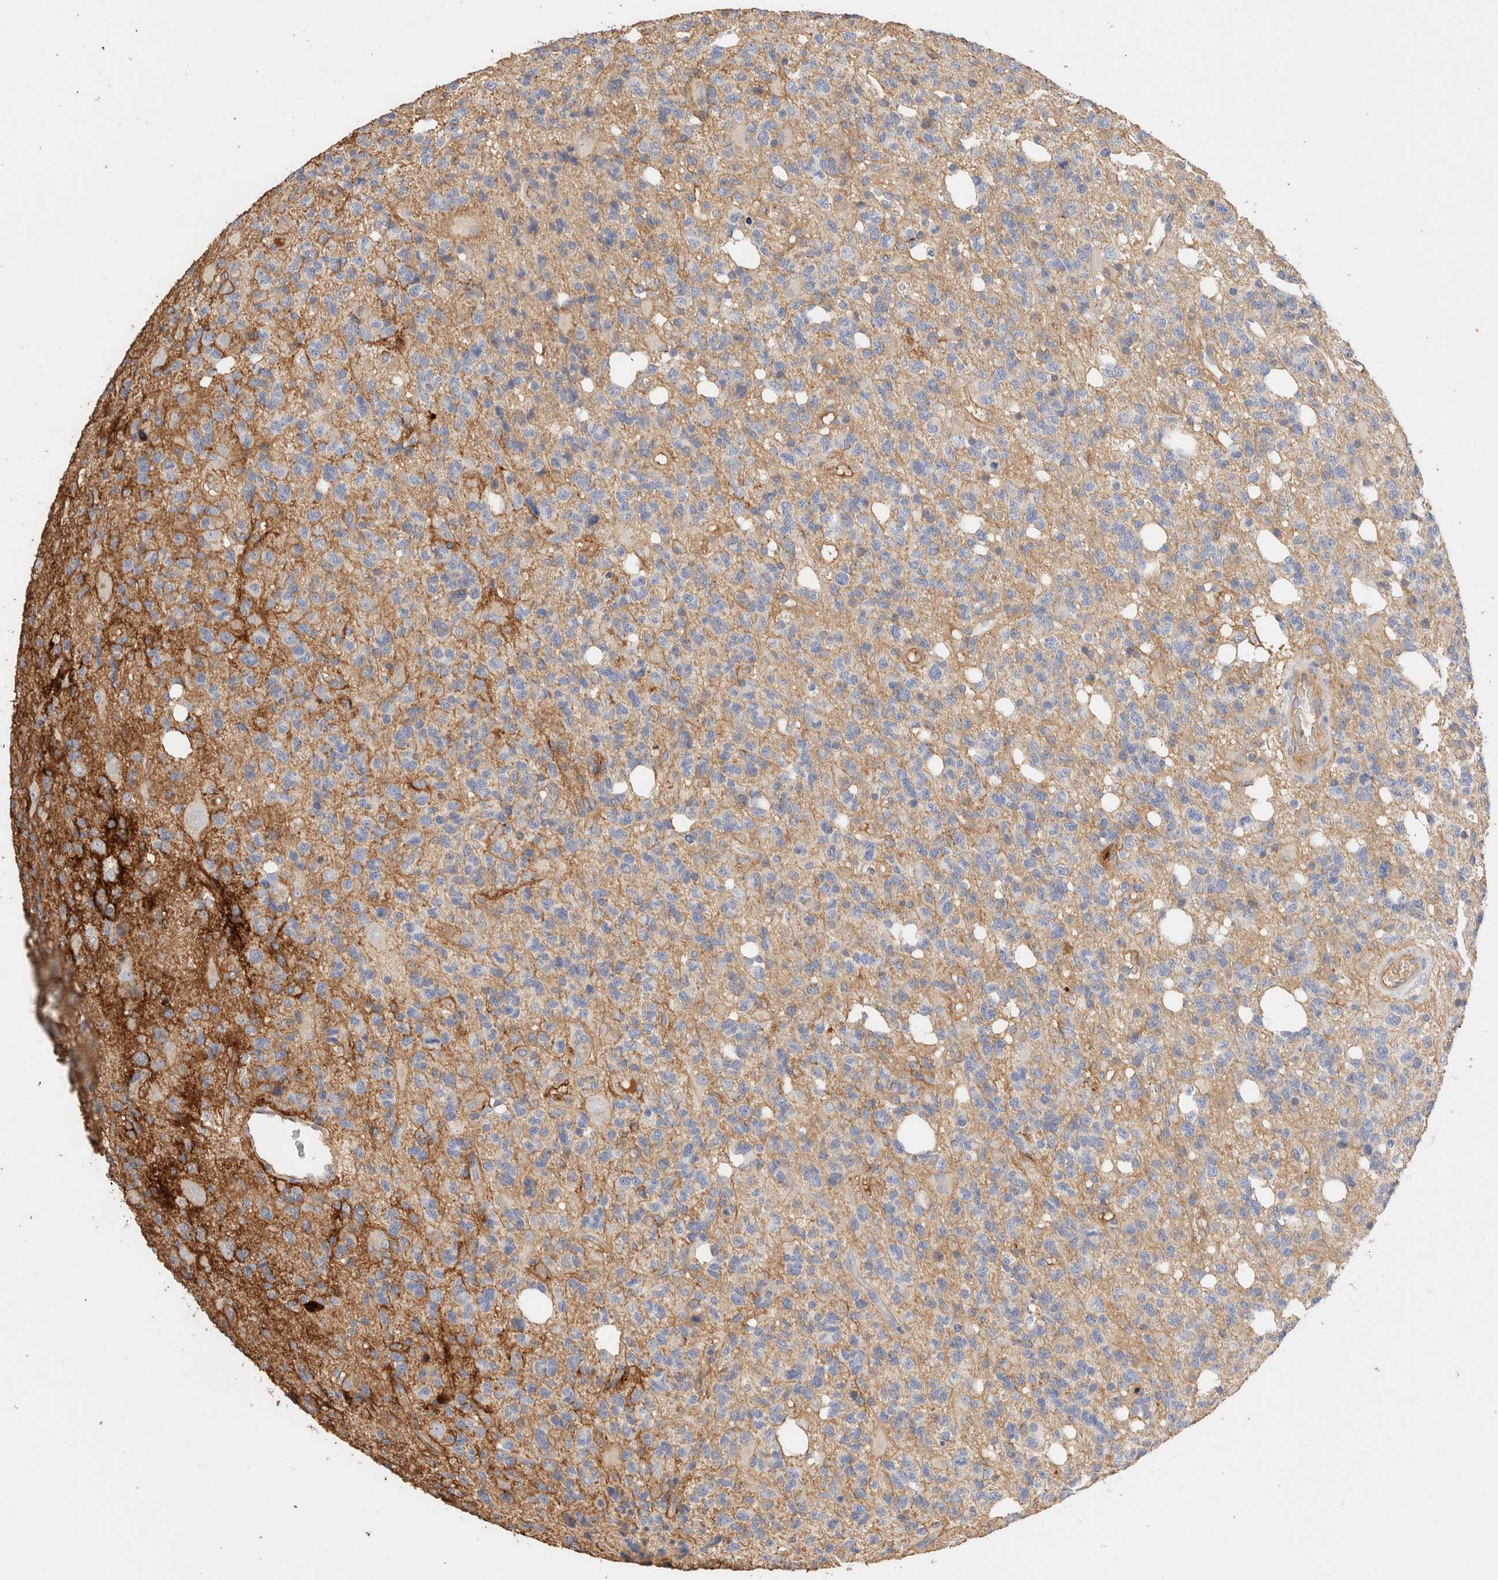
{"staining": {"intensity": "weak", "quantity": "<25%", "location": "cytoplasmic/membranous"}, "tissue": "glioma", "cell_type": "Tumor cells", "image_type": "cancer", "snomed": [{"axis": "morphology", "description": "Glioma, malignant, High grade"}, {"axis": "topography", "description": "Brain"}], "caption": "There is no significant positivity in tumor cells of malignant high-grade glioma.", "gene": "PROS1", "patient": {"sex": "female", "age": 62}}